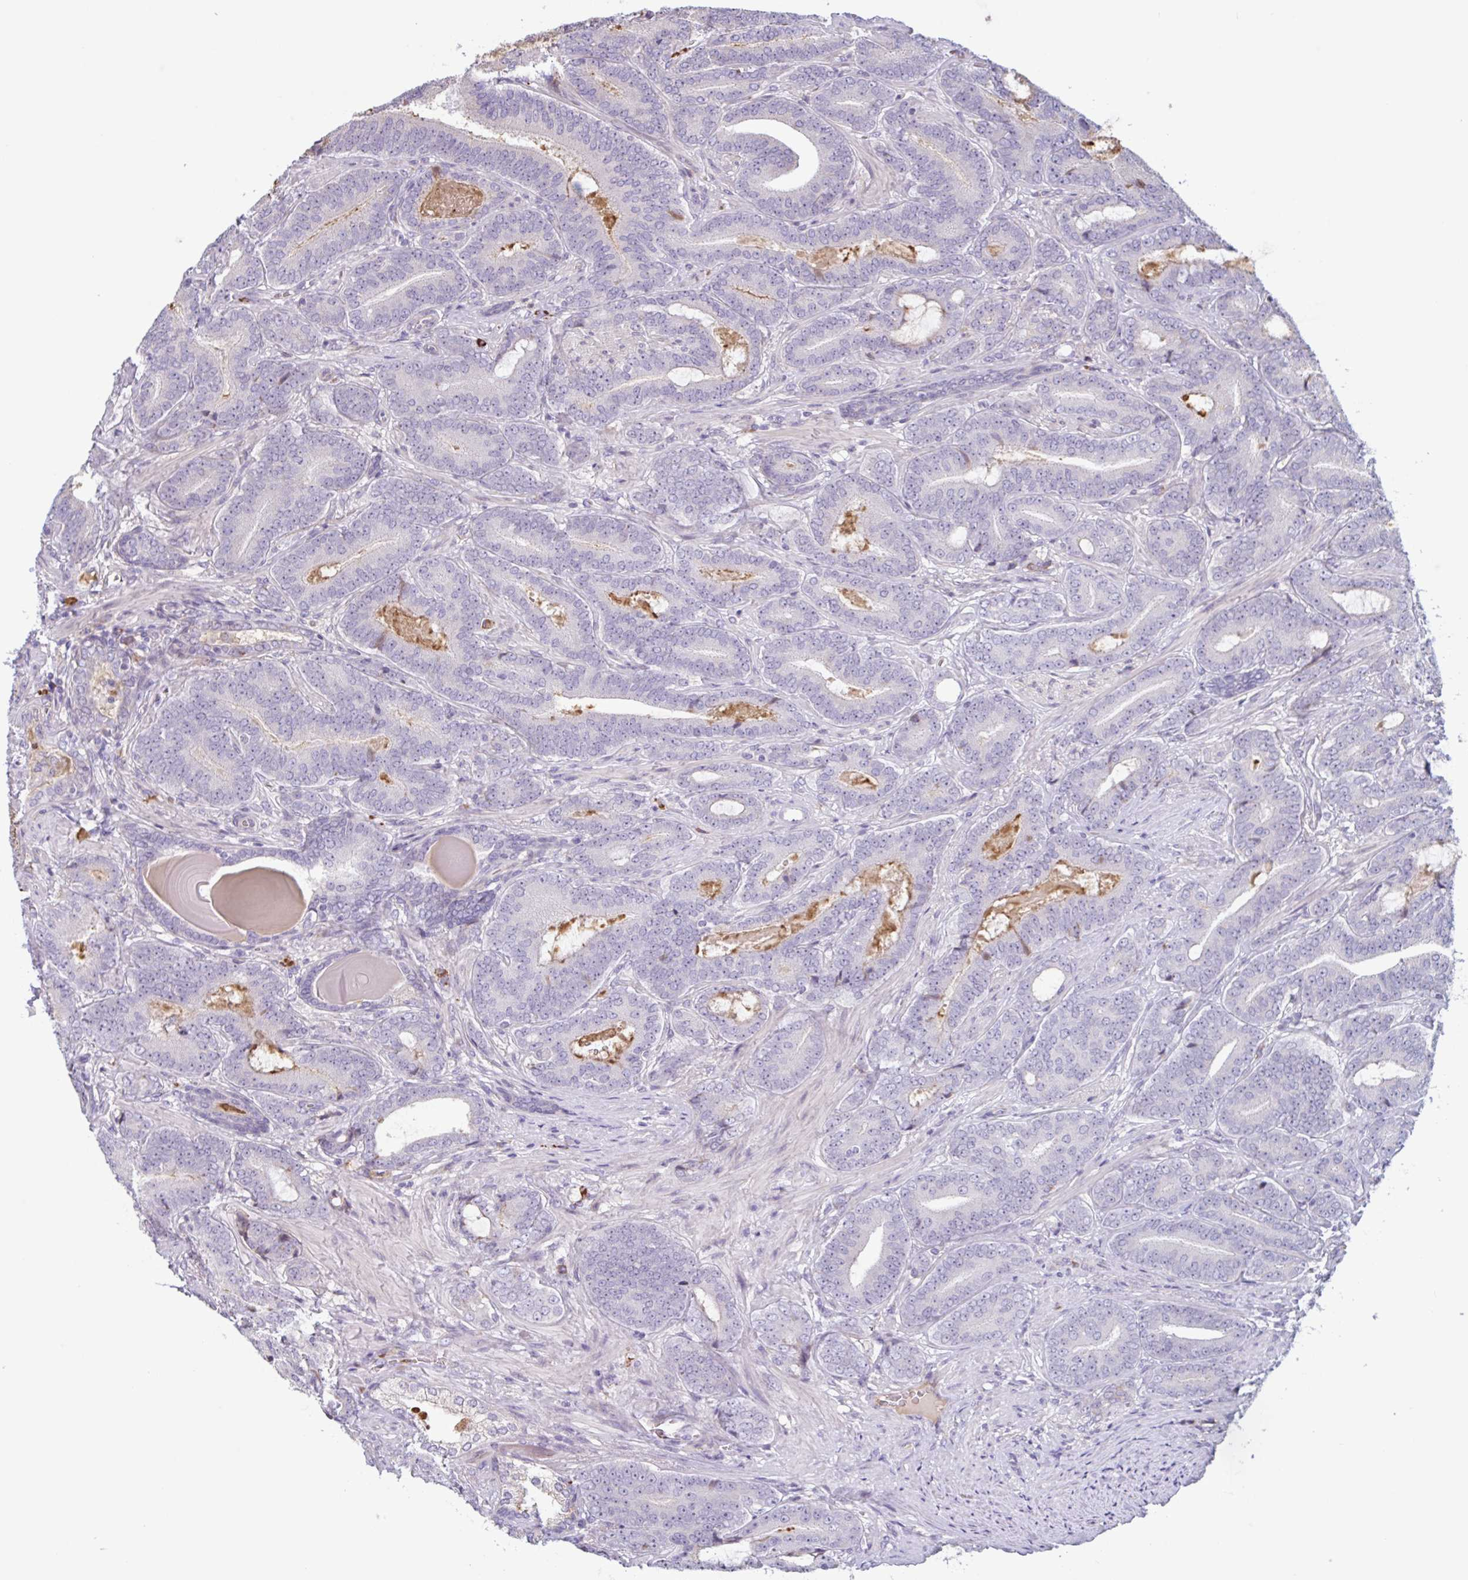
{"staining": {"intensity": "negative", "quantity": "none", "location": "none"}, "tissue": "prostate cancer", "cell_type": "Tumor cells", "image_type": "cancer", "snomed": [{"axis": "morphology", "description": "Adenocarcinoma, High grade"}, {"axis": "topography", "description": "Prostate"}], "caption": "A high-resolution histopathology image shows immunohistochemistry staining of high-grade adenocarcinoma (prostate), which demonstrates no significant expression in tumor cells.", "gene": "TAF1D", "patient": {"sex": "male", "age": 62}}